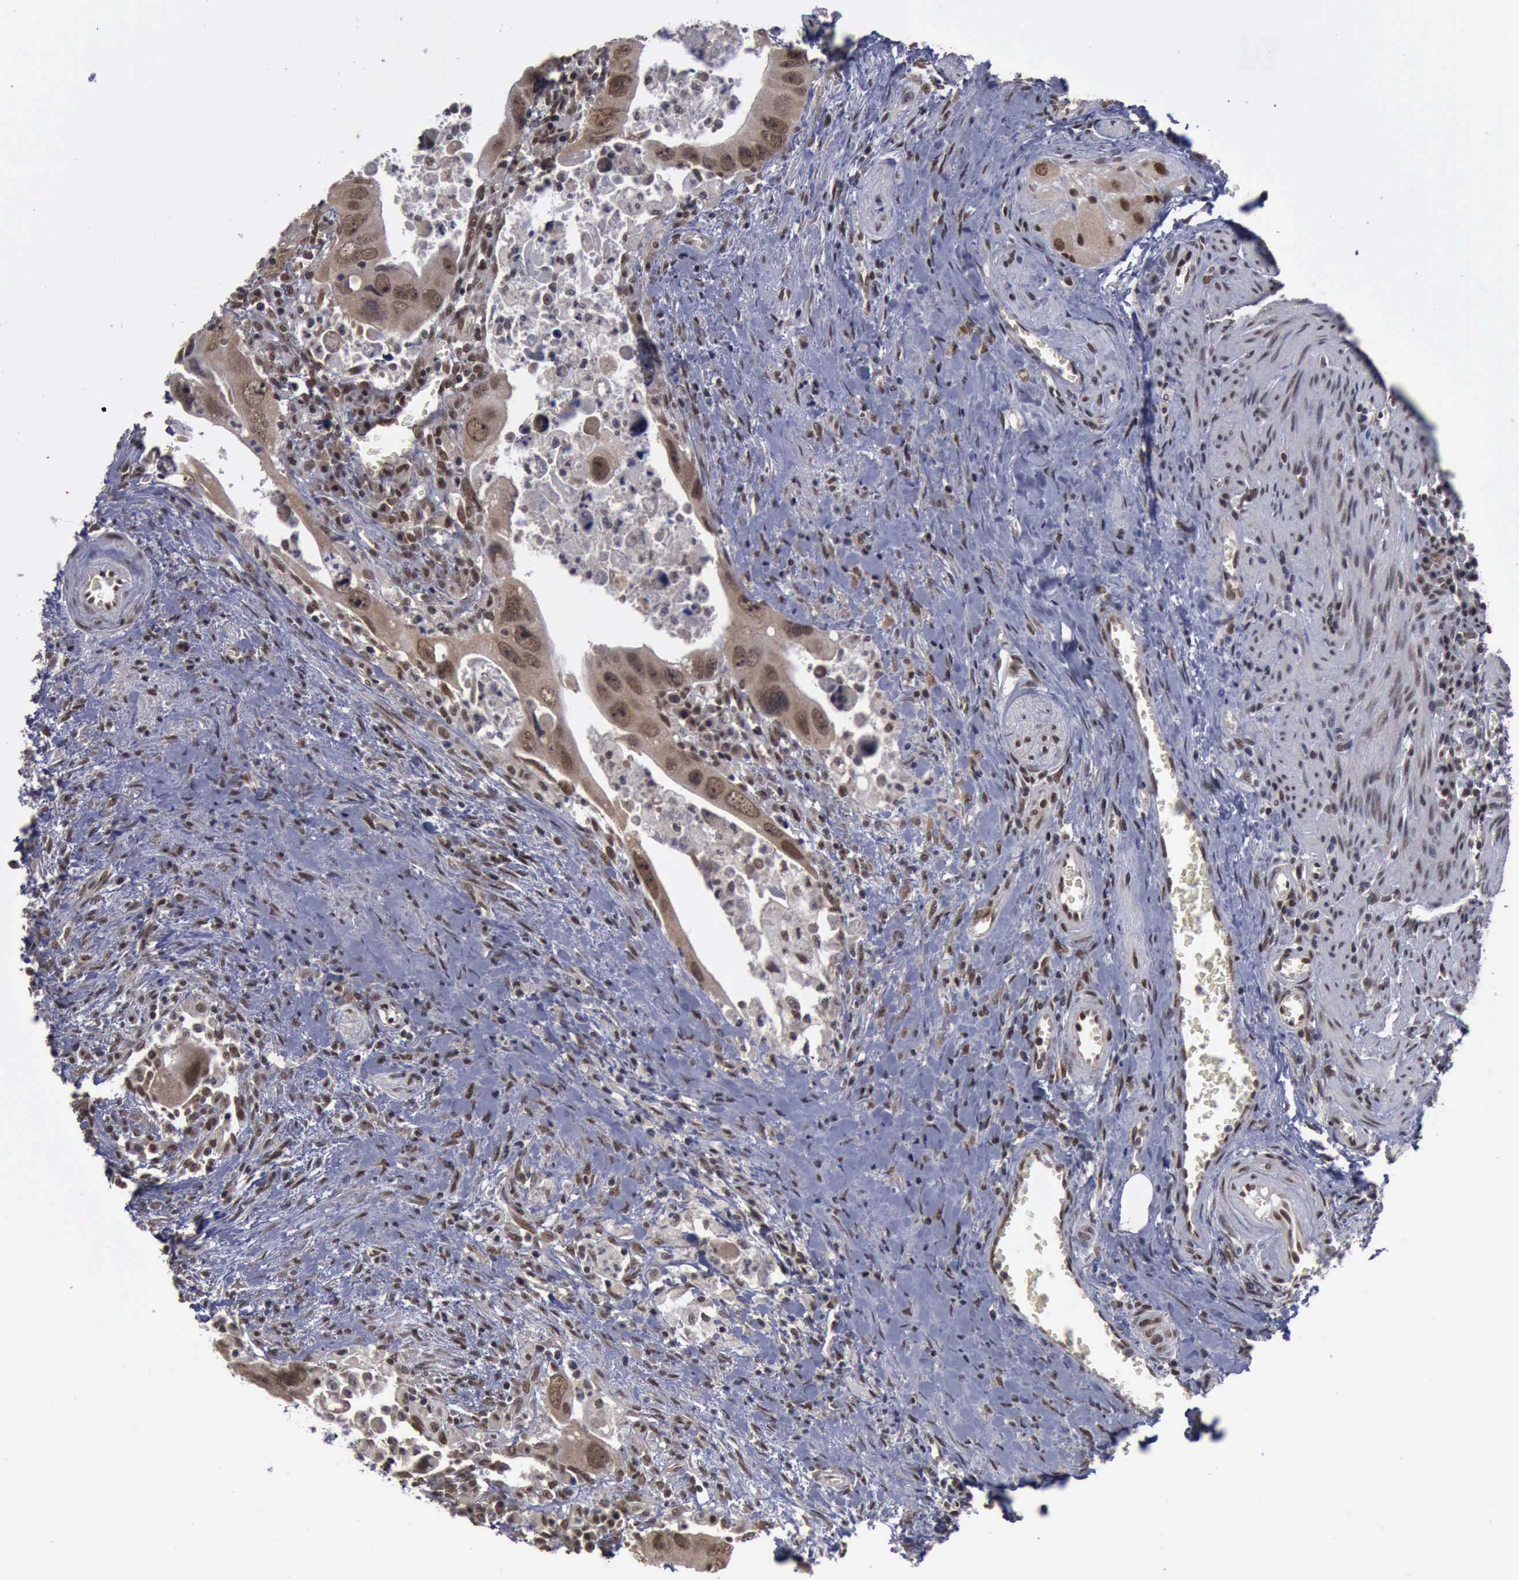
{"staining": {"intensity": "weak", "quantity": ">75%", "location": "cytoplasmic/membranous,nuclear"}, "tissue": "colorectal cancer", "cell_type": "Tumor cells", "image_type": "cancer", "snomed": [{"axis": "morphology", "description": "Adenocarcinoma, NOS"}, {"axis": "topography", "description": "Rectum"}], "caption": "Colorectal cancer (adenocarcinoma) stained with a protein marker reveals weak staining in tumor cells.", "gene": "RTCB", "patient": {"sex": "male", "age": 70}}